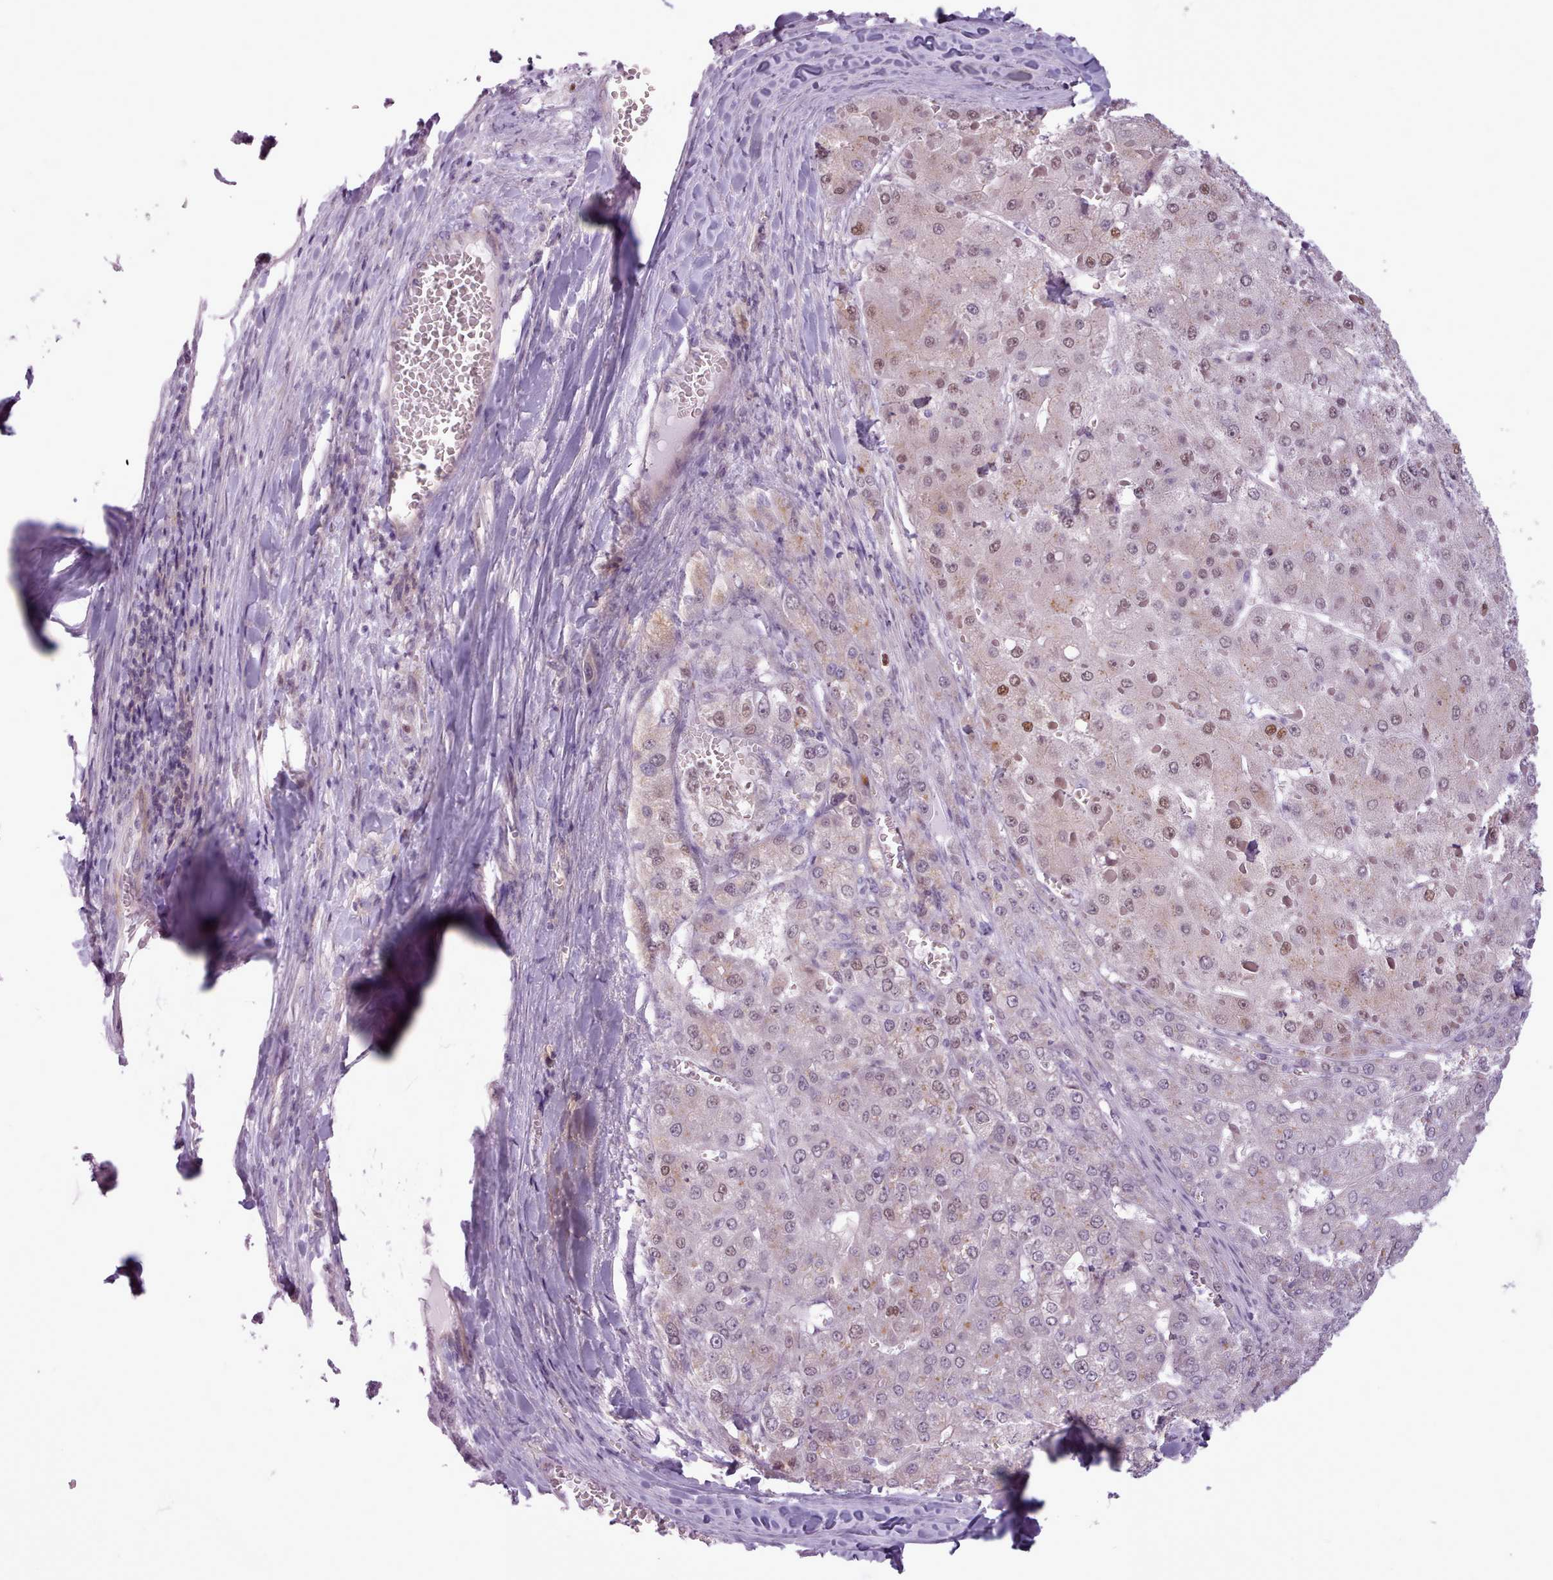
{"staining": {"intensity": "moderate", "quantity": "<25%", "location": "nuclear"}, "tissue": "liver cancer", "cell_type": "Tumor cells", "image_type": "cancer", "snomed": [{"axis": "morphology", "description": "Carcinoma, Hepatocellular, NOS"}, {"axis": "topography", "description": "Liver"}], "caption": "Human liver cancer (hepatocellular carcinoma) stained with a brown dye exhibits moderate nuclear positive positivity in approximately <25% of tumor cells.", "gene": "SLURP1", "patient": {"sex": "female", "age": 73}}